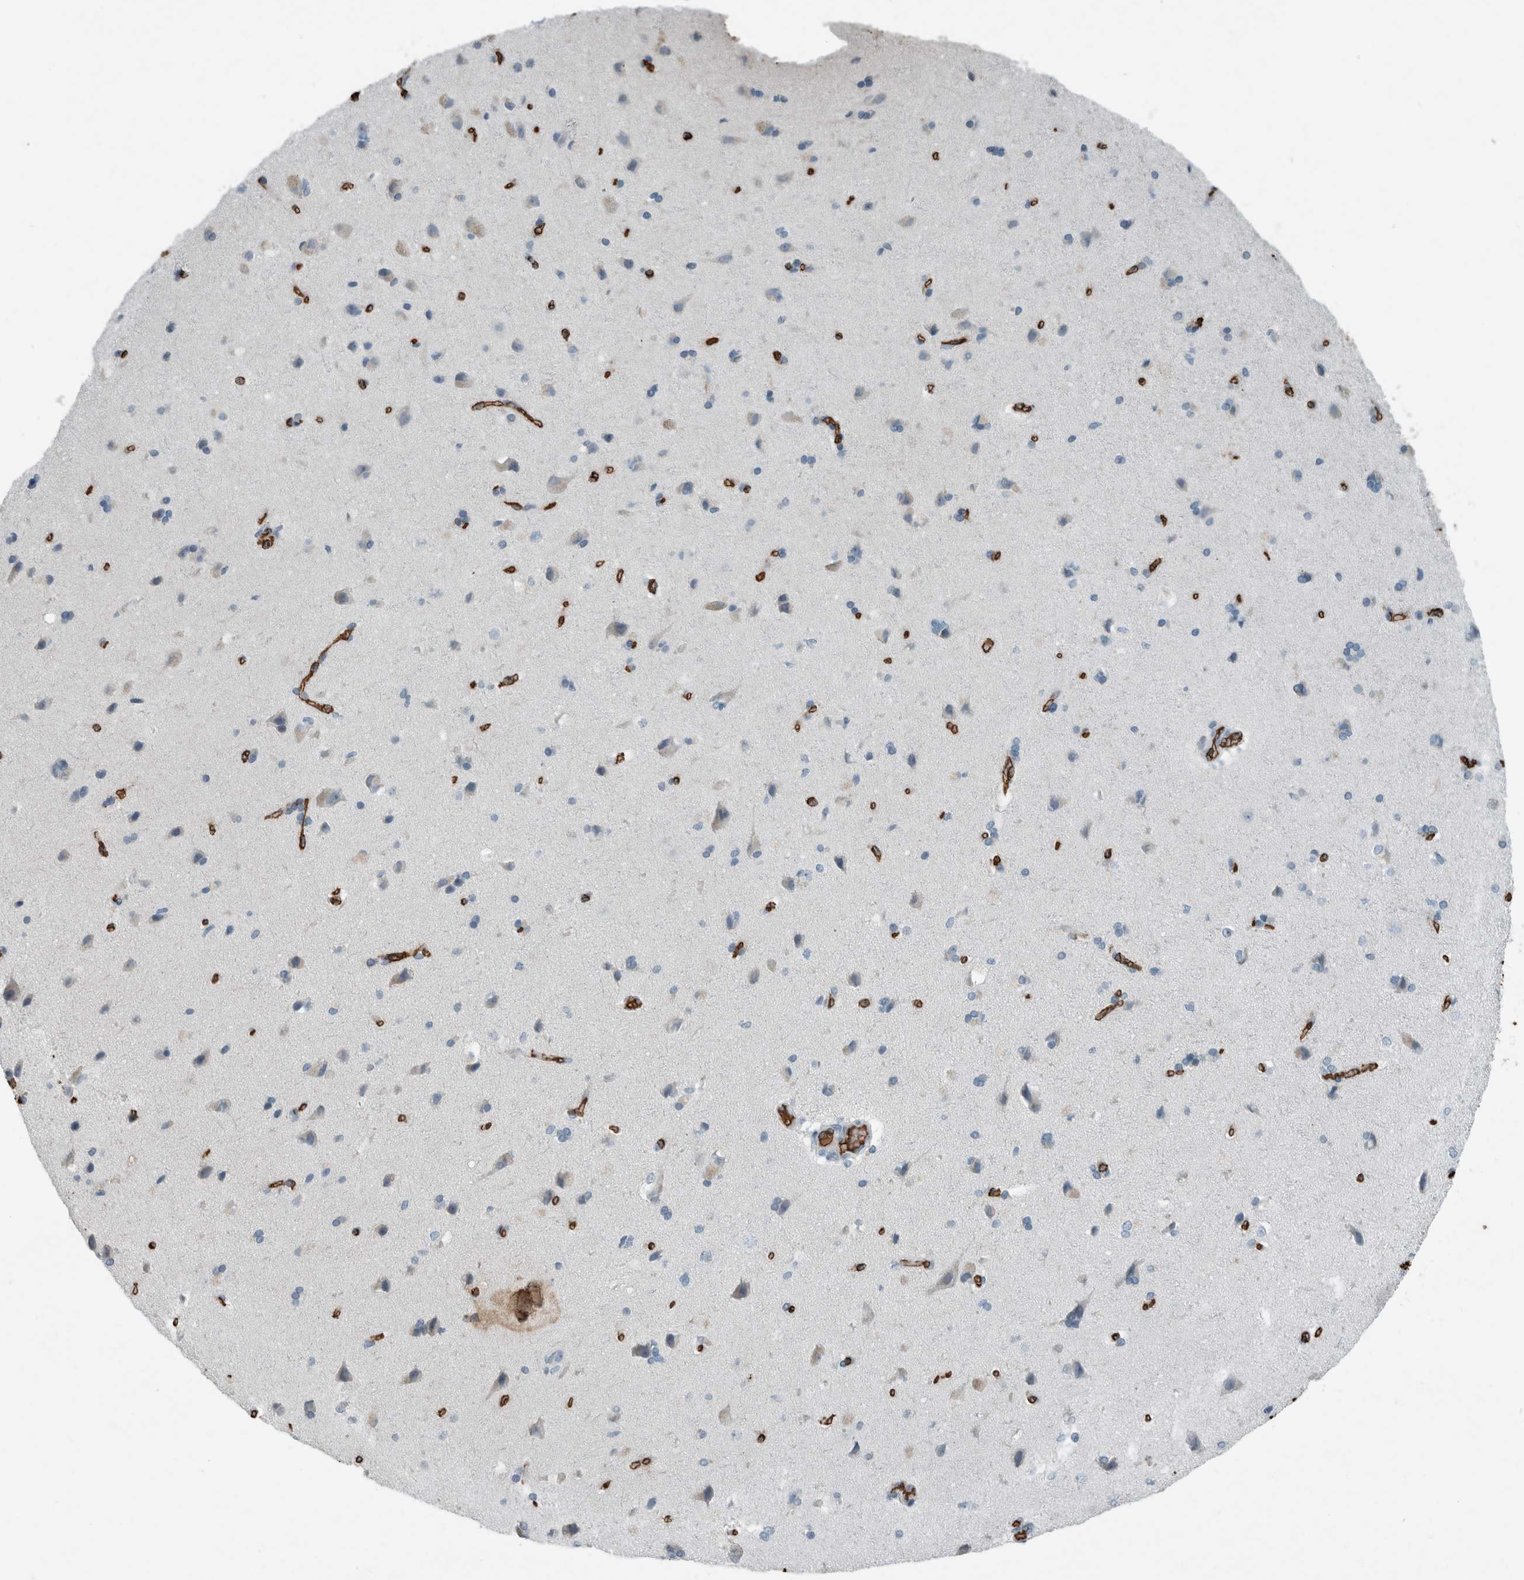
{"staining": {"intensity": "strong", "quantity": ">75%", "location": "cytoplasmic/membranous"}, "tissue": "cerebral cortex", "cell_type": "Endothelial cells", "image_type": "normal", "snomed": [{"axis": "morphology", "description": "Normal tissue, NOS"}, {"axis": "topography", "description": "Cerebral cortex"}], "caption": "The immunohistochemical stain labels strong cytoplasmic/membranous expression in endothelial cells of benign cerebral cortex. Nuclei are stained in blue.", "gene": "LBP", "patient": {"sex": "male", "age": 62}}